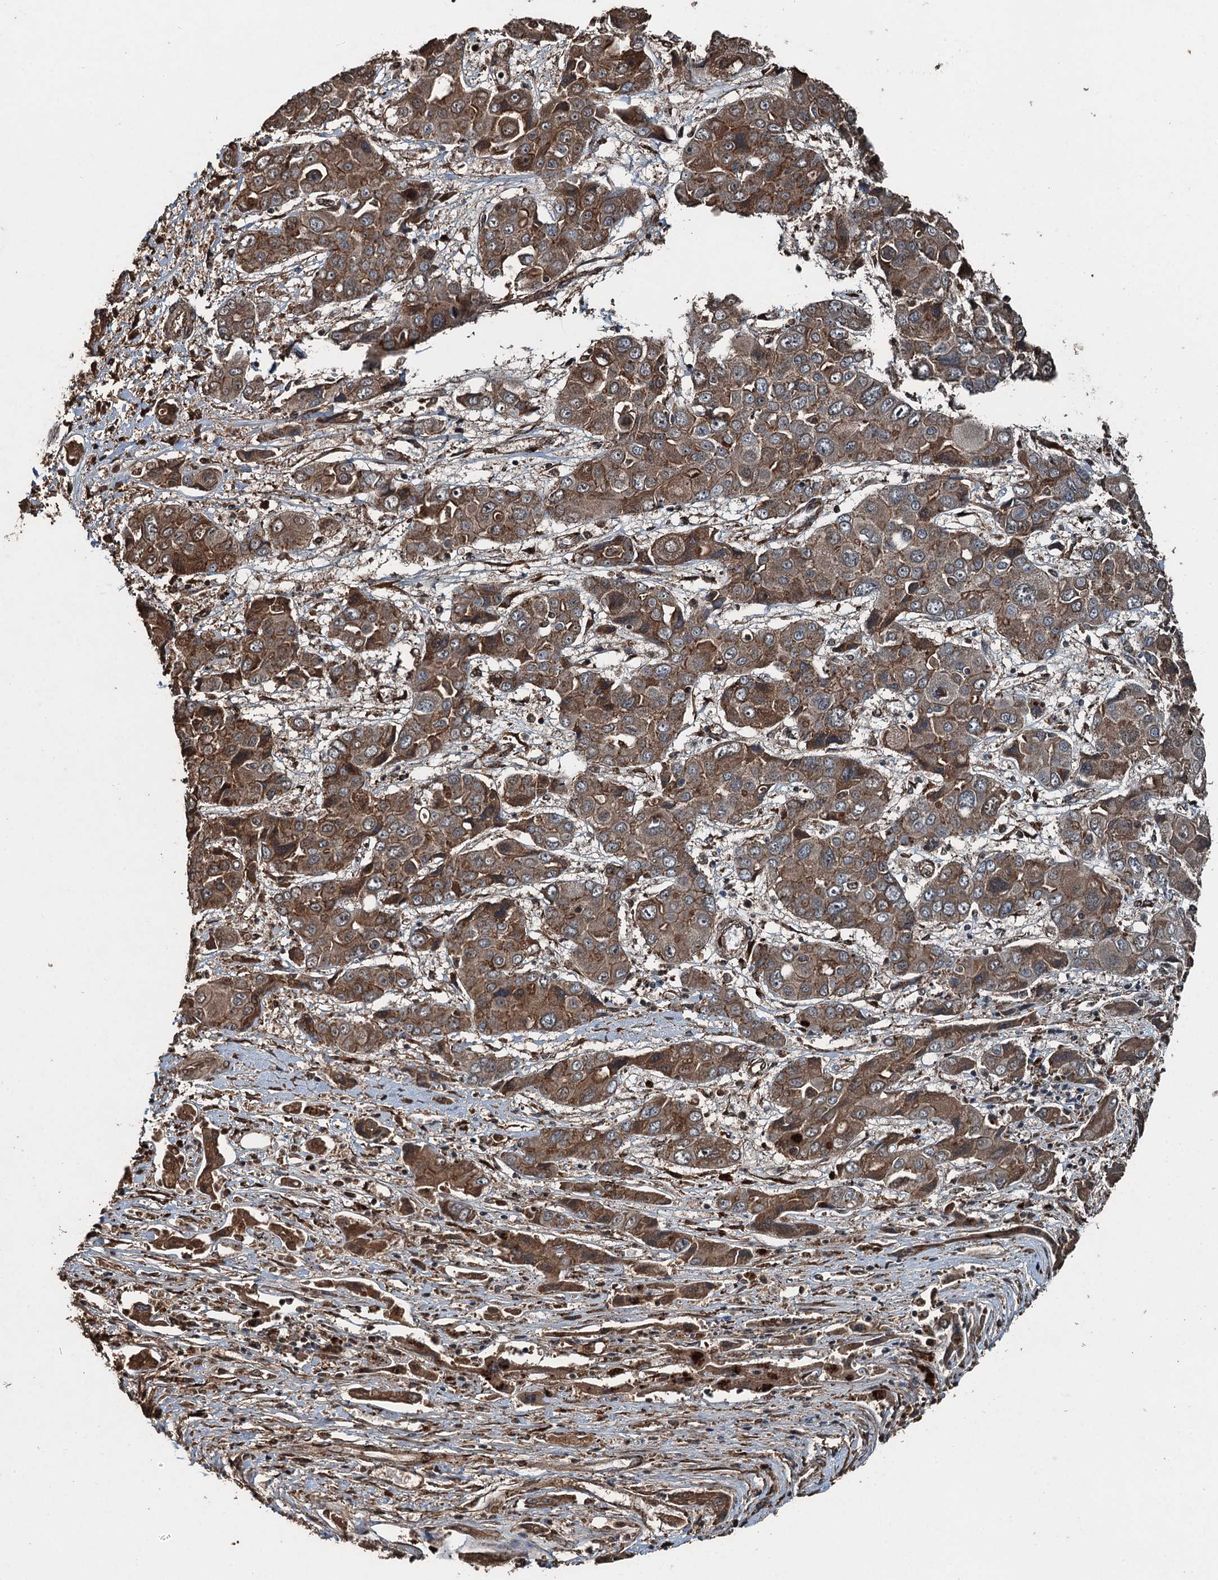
{"staining": {"intensity": "moderate", "quantity": ">75%", "location": "cytoplasmic/membranous"}, "tissue": "liver cancer", "cell_type": "Tumor cells", "image_type": "cancer", "snomed": [{"axis": "morphology", "description": "Cholangiocarcinoma"}, {"axis": "topography", "description": "Liver"}], "caption": "Liver cancer tissue shows moderate cytoplasmic/membranous expression in approximately >75% of tumor cells Nuclei are stained in blue.", "gene": "TCTN1", "patient": {"sex": "male", "age": 67}}